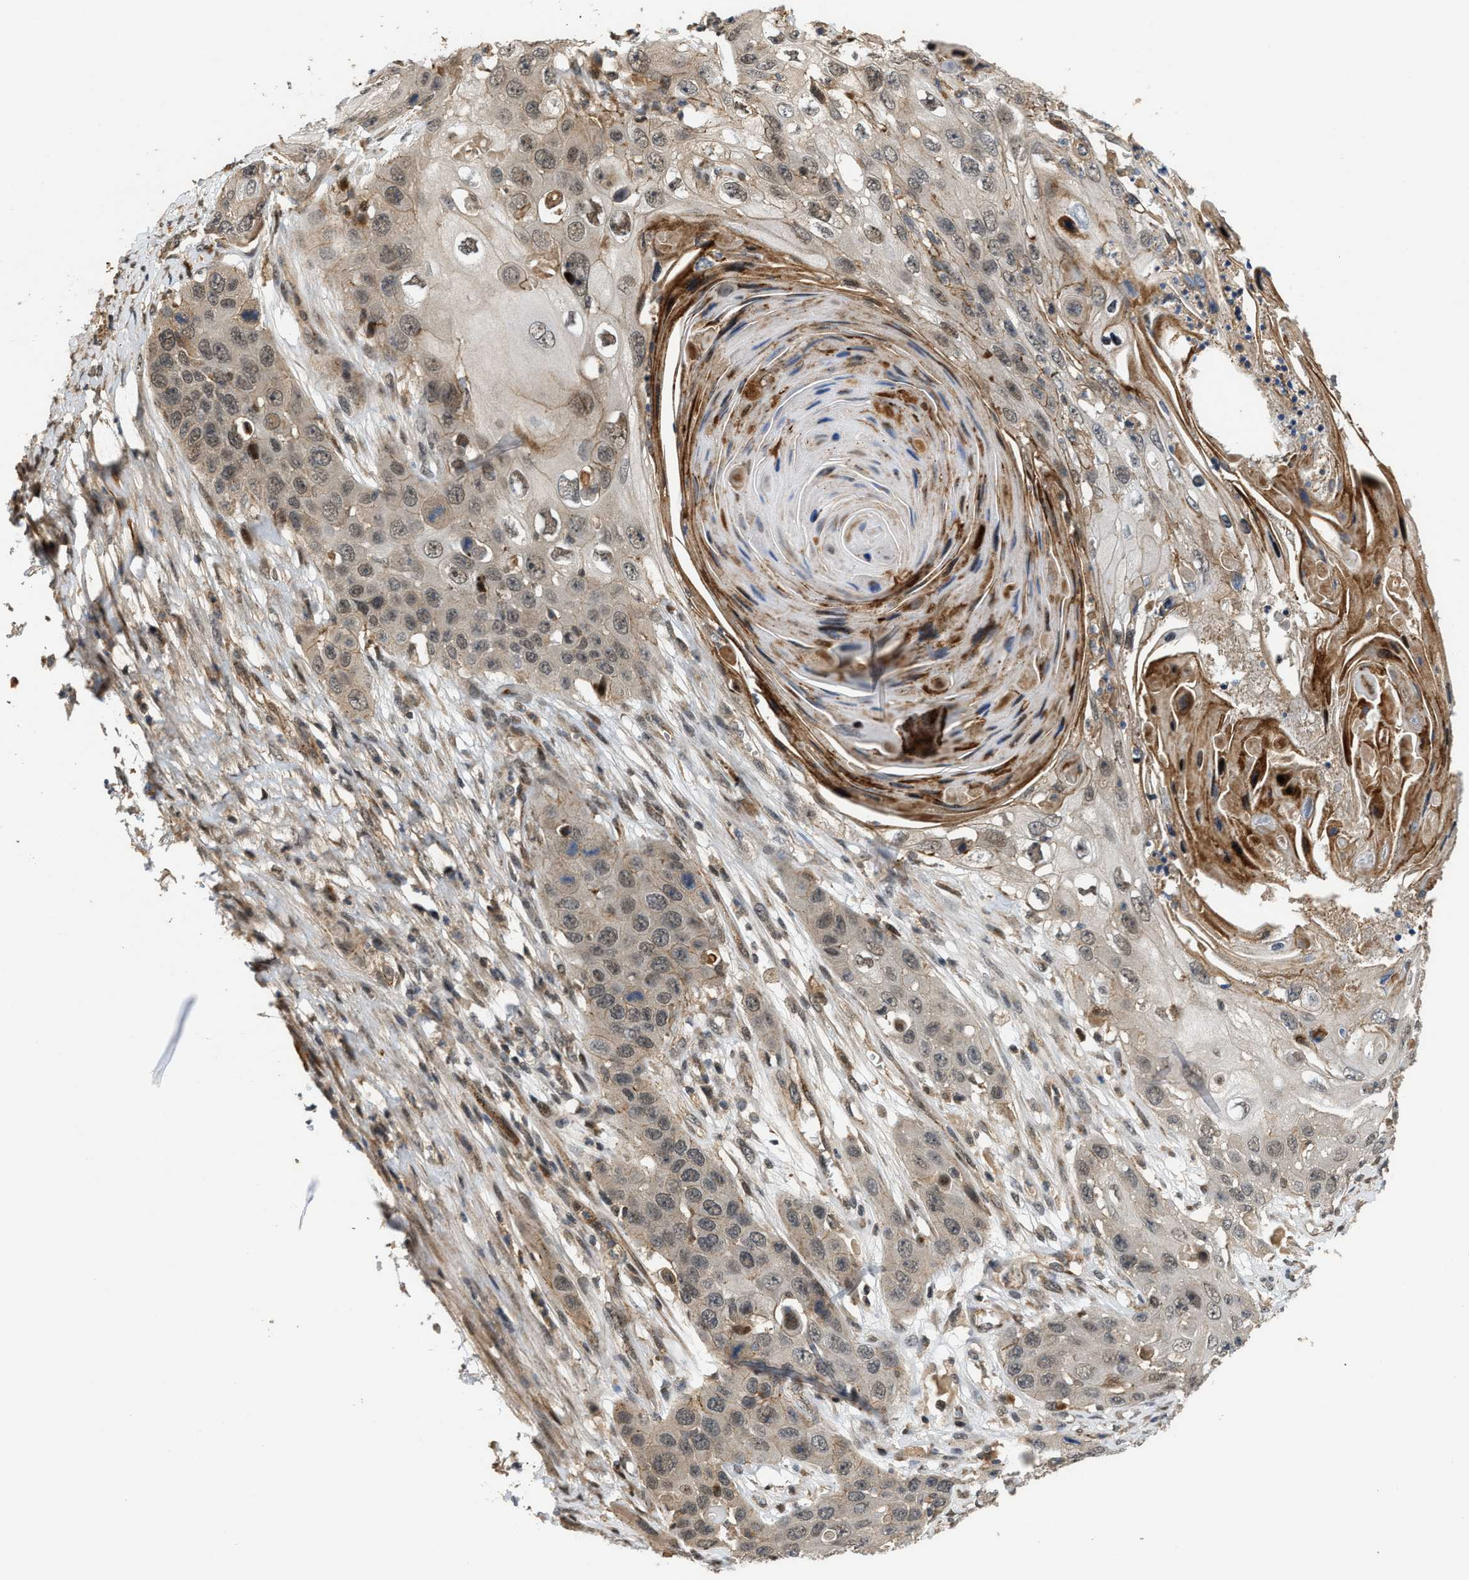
{"staining": {"intensity": "weak", "quantity": "25%-75%", "location": "cytoplasmic/membranous,nuclear"}, "tissue": "skin cancer", "cell_type": "Tumor cells", "image_type": "cancer", "snomed": [{"axis": "morphology", "description": "Squamous cell carcinoma, NOS"}, {"axis": "topography", "description": "Skin"}], "caption": "Immunohistochemical staining of human skin cancer (squamous cell carcinoma) demonstrates low levels of weak cytoplasmic/membranous and nuclear protein expression in approximately 25%-75% of tumor cells.", "gene": "DPF2", "patient": {"sex": "male", "age": 55}}